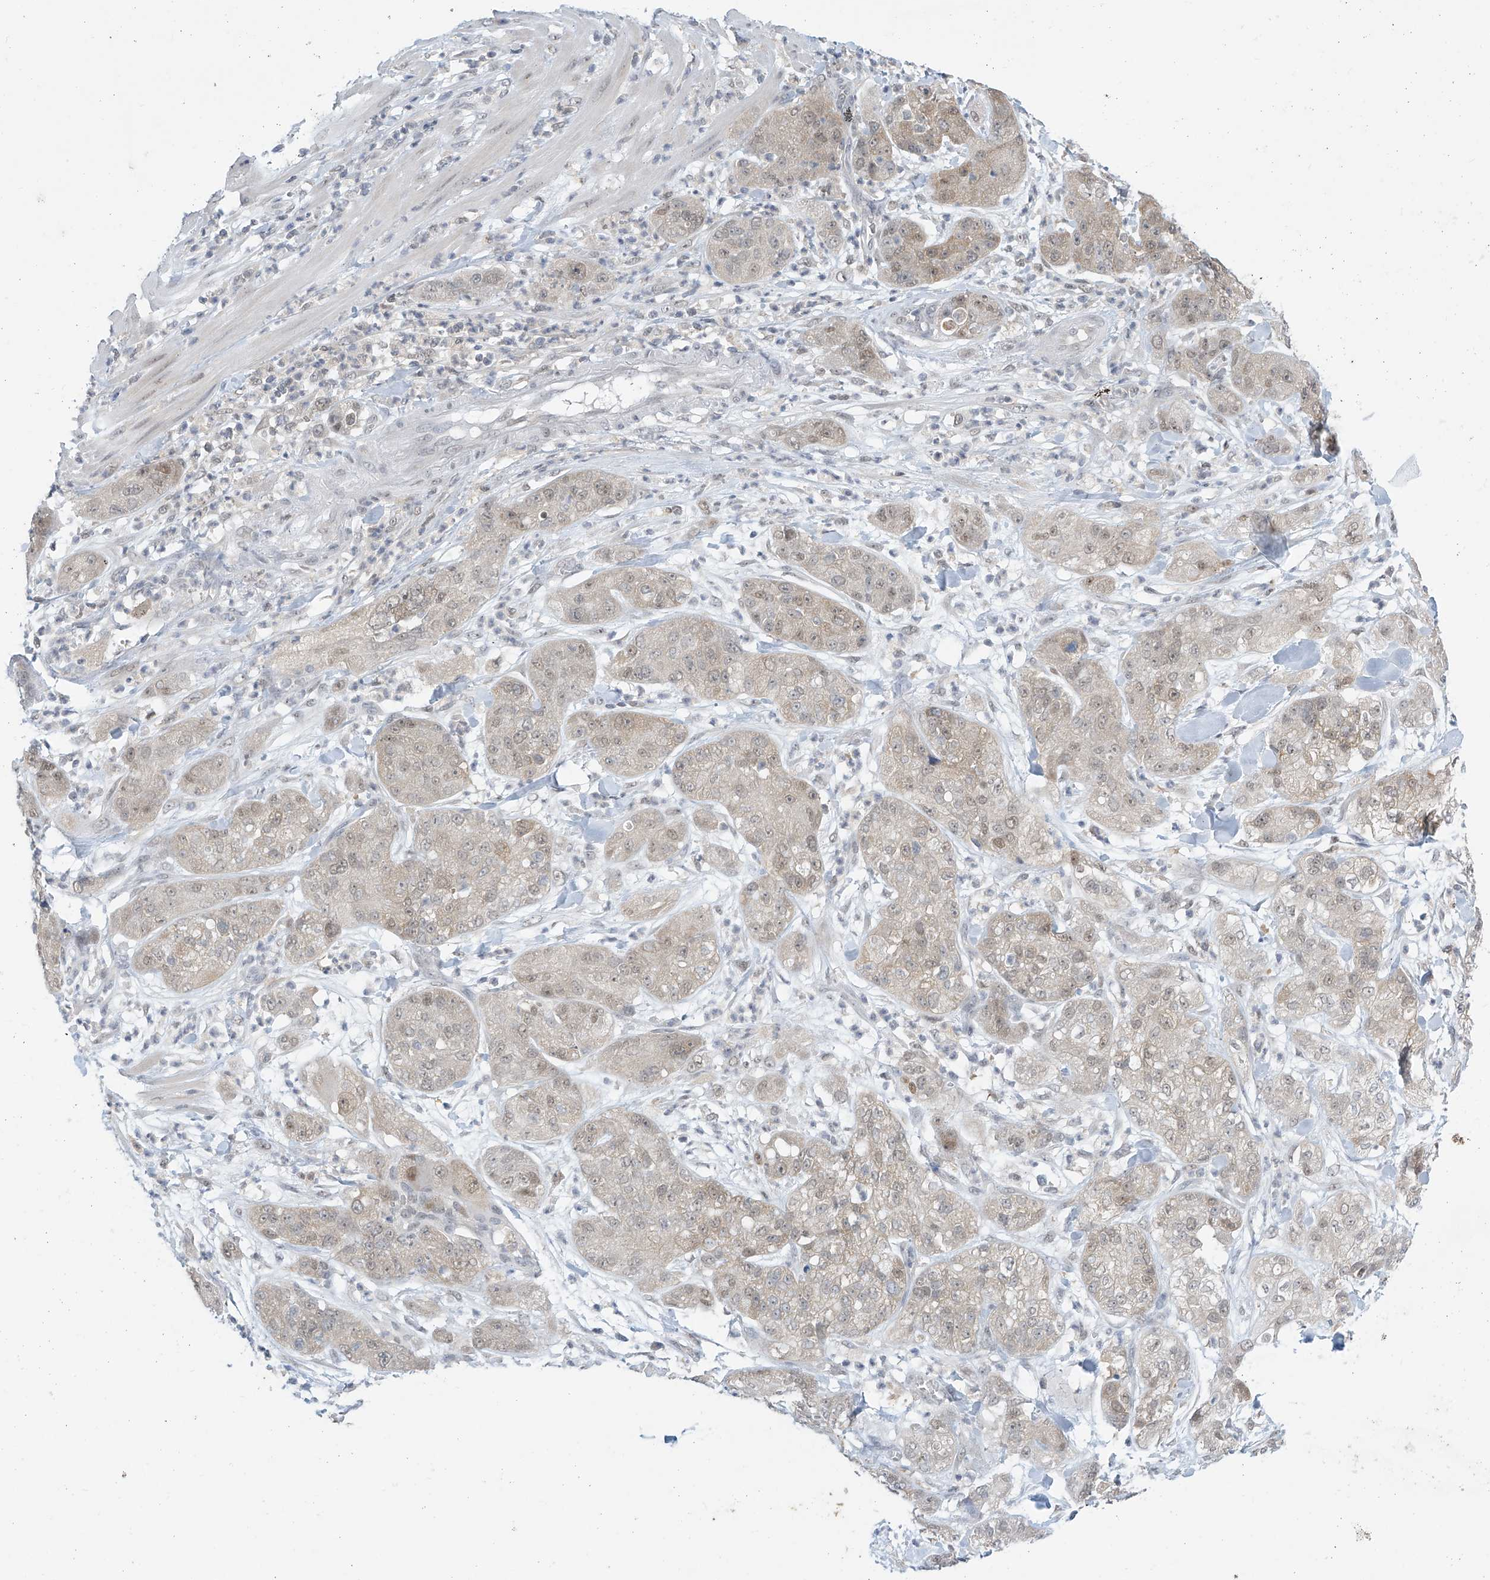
{"staining": {"intensity": "weak", "quantity": "<25%", "location": "nuclear"}, "tissue": "pancreatic cancer", "cell_type": "Tumor cells", "image_type": "cancer", "snomed": [{"axis": "morphology", "description": "Adenocarcinoma, NOS"}, {"axis": "topography", "description": "Pancreas"}], "caption": "The IHC histopathology image has no significant positivity in tumor cells of pancreatic adenocarcinoma tissue. (Stains: DAB IHC with hematoxylin counter stain, Microscopy: brightfield microscopy at high magnification).", "gene": "APLF", "patient": {"sex": "female", "age": 78}}